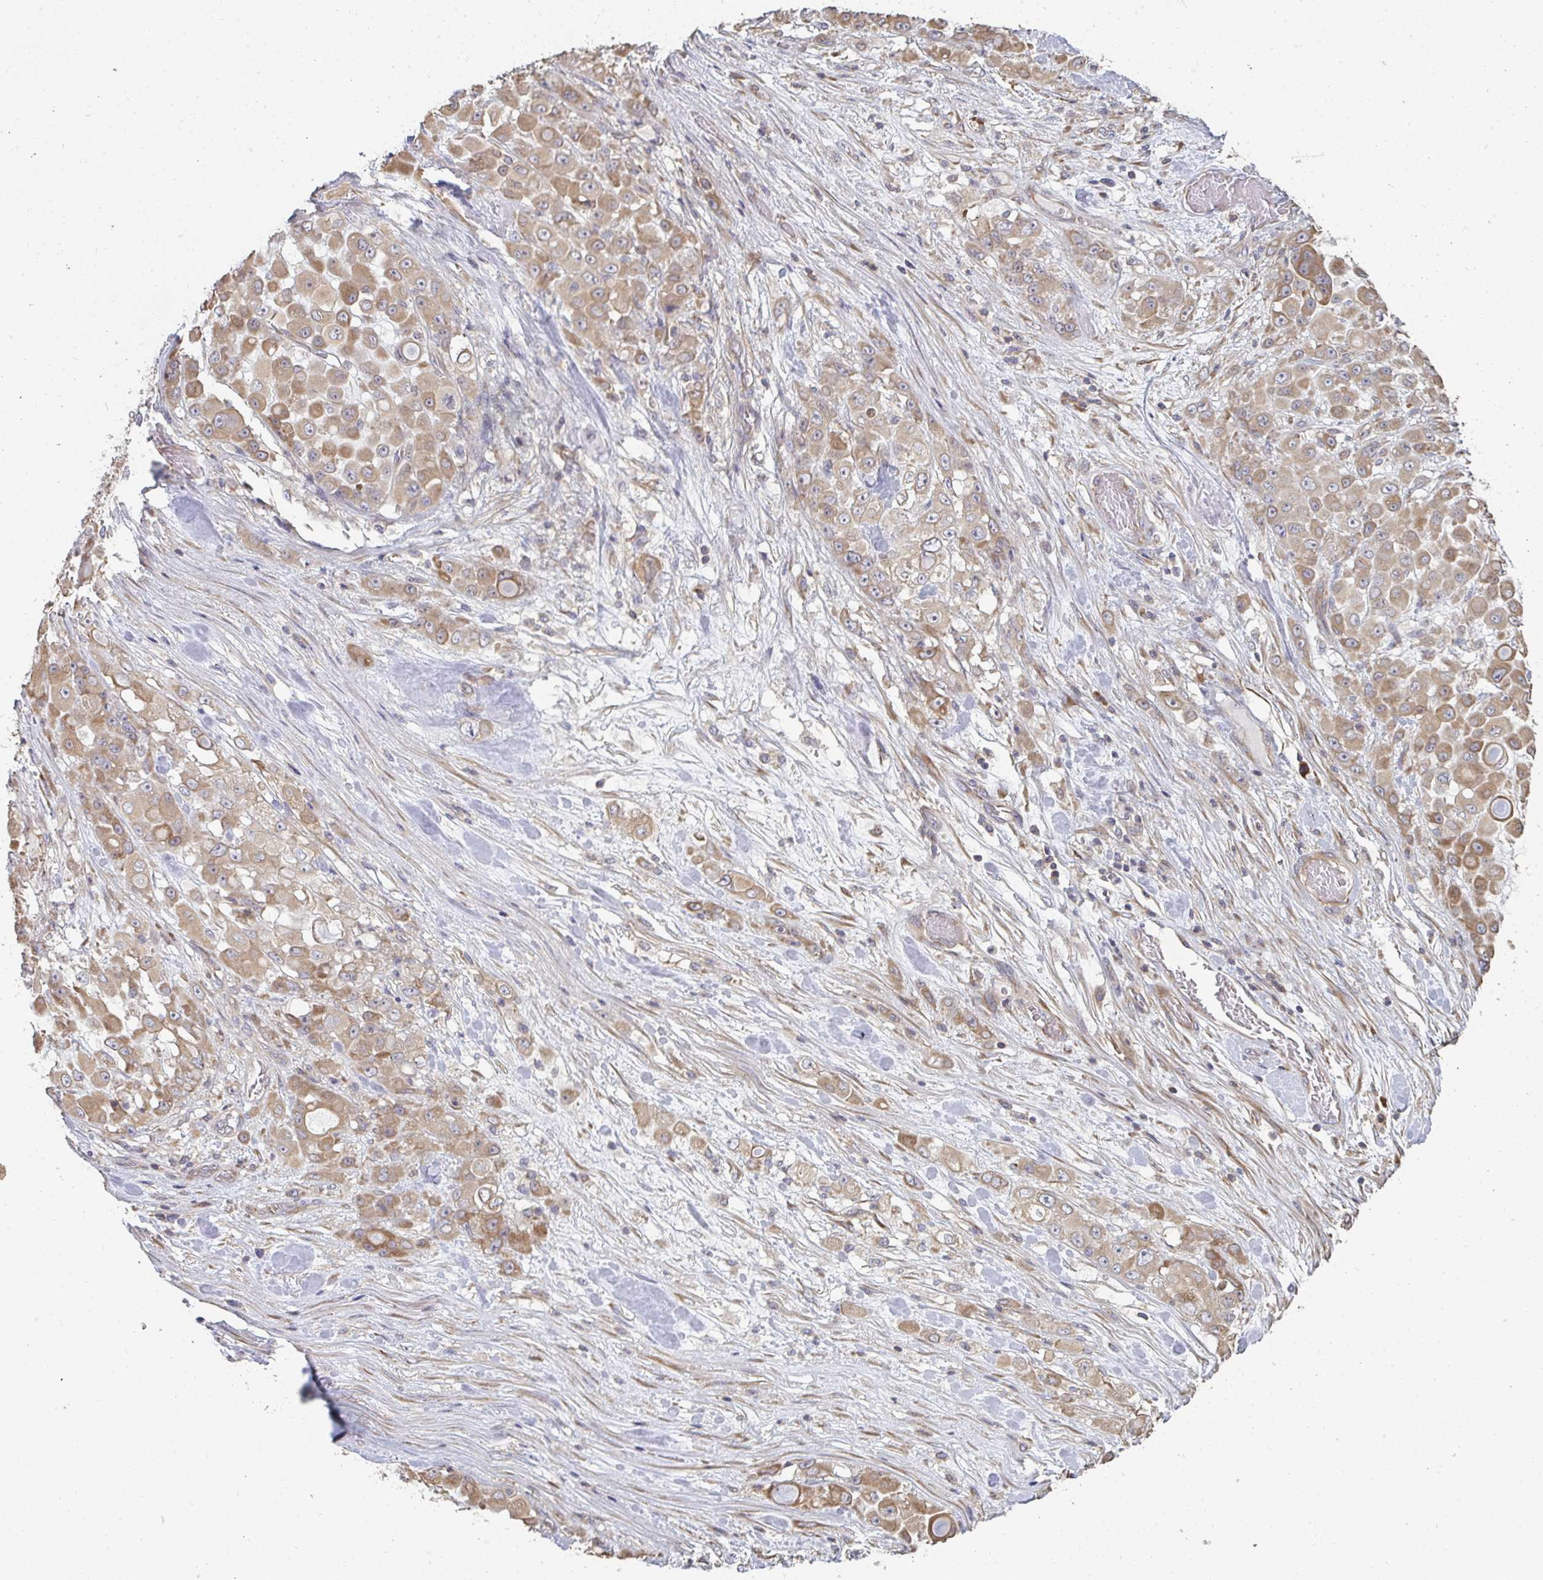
{"staining": {"intensity": "moderate", "quantity": ">75%", "location": "cytoplasmic/membranous"}, "tissue": "stomach cancer", "cell_type": "Tumor cells", "image_type": "cancer", "snomed": [{"axis": "morphology", "description": "Adenocarcinoma, NOS"}, {"axis": "topography", "description": "Stomach"}], "caption": "An image of human stomach cancer (adenocarcinoma) stained for a protein exhibits moderate cytoplasmic/membranous brown staining in tumor cells.", "gene": "ZFYVE28", "patient": {"sex": "female", "age": 76}}